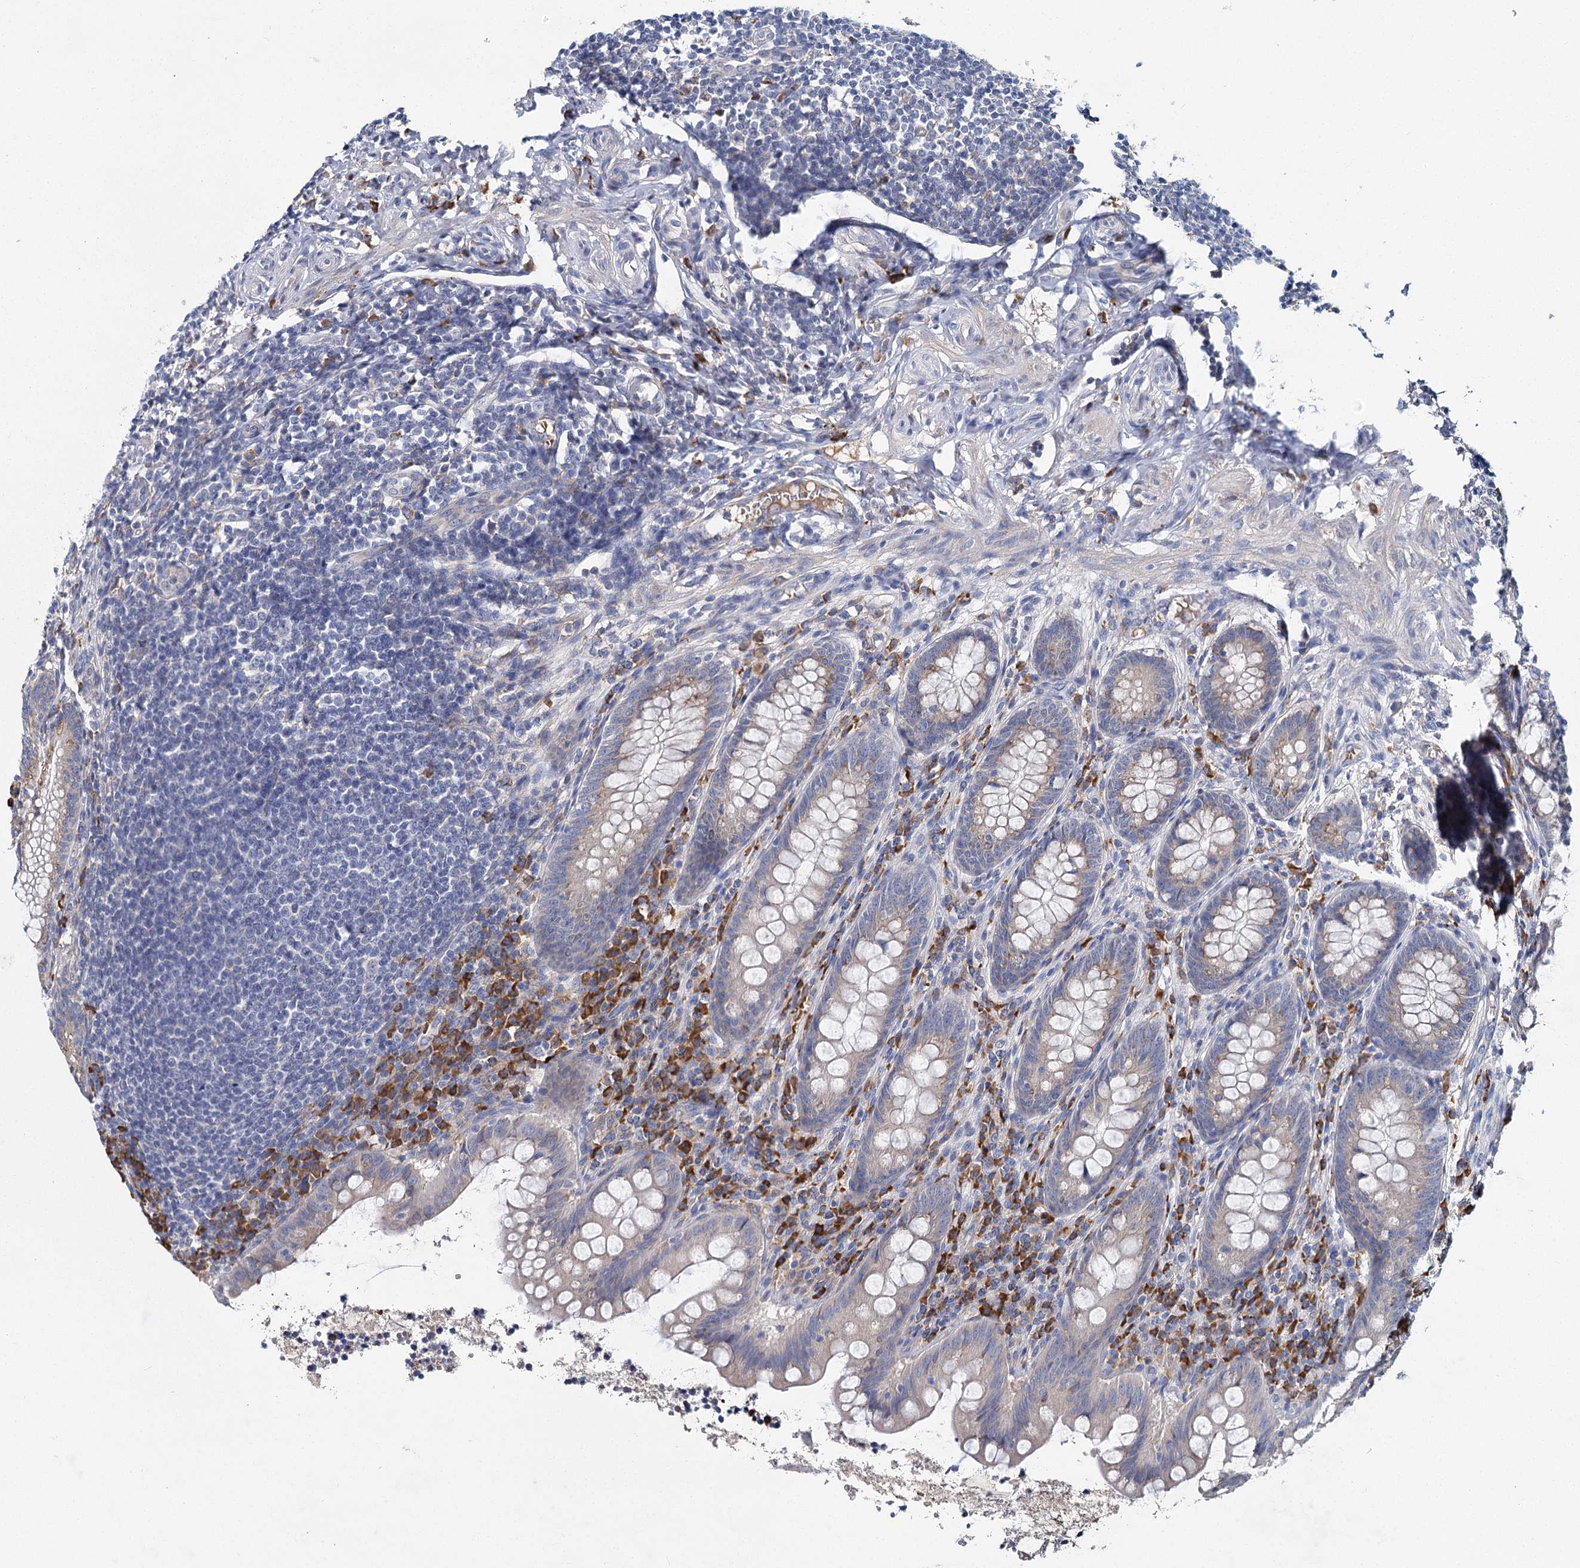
{"staining": {"intensity": "weak", "quantity": "25%-75%", "location": "cytoplasmic/membranous"}, "tissue": "appendix", "cell_type": "Glandular cells", "image_type": "normal", "snomed": [{"axis": "morphology", "description": "Normal tissue, NOS"}, {"axis": "topography", "description": "Appendix"}], "caption": "Human appendix stained with a brown dye demonstrates weak cytoplasmic/membranous positive expression in approximately 25%-75% of glandular cells.", "gene": "ANKRD16", "patient": {"sex": "female", "age": 33}}